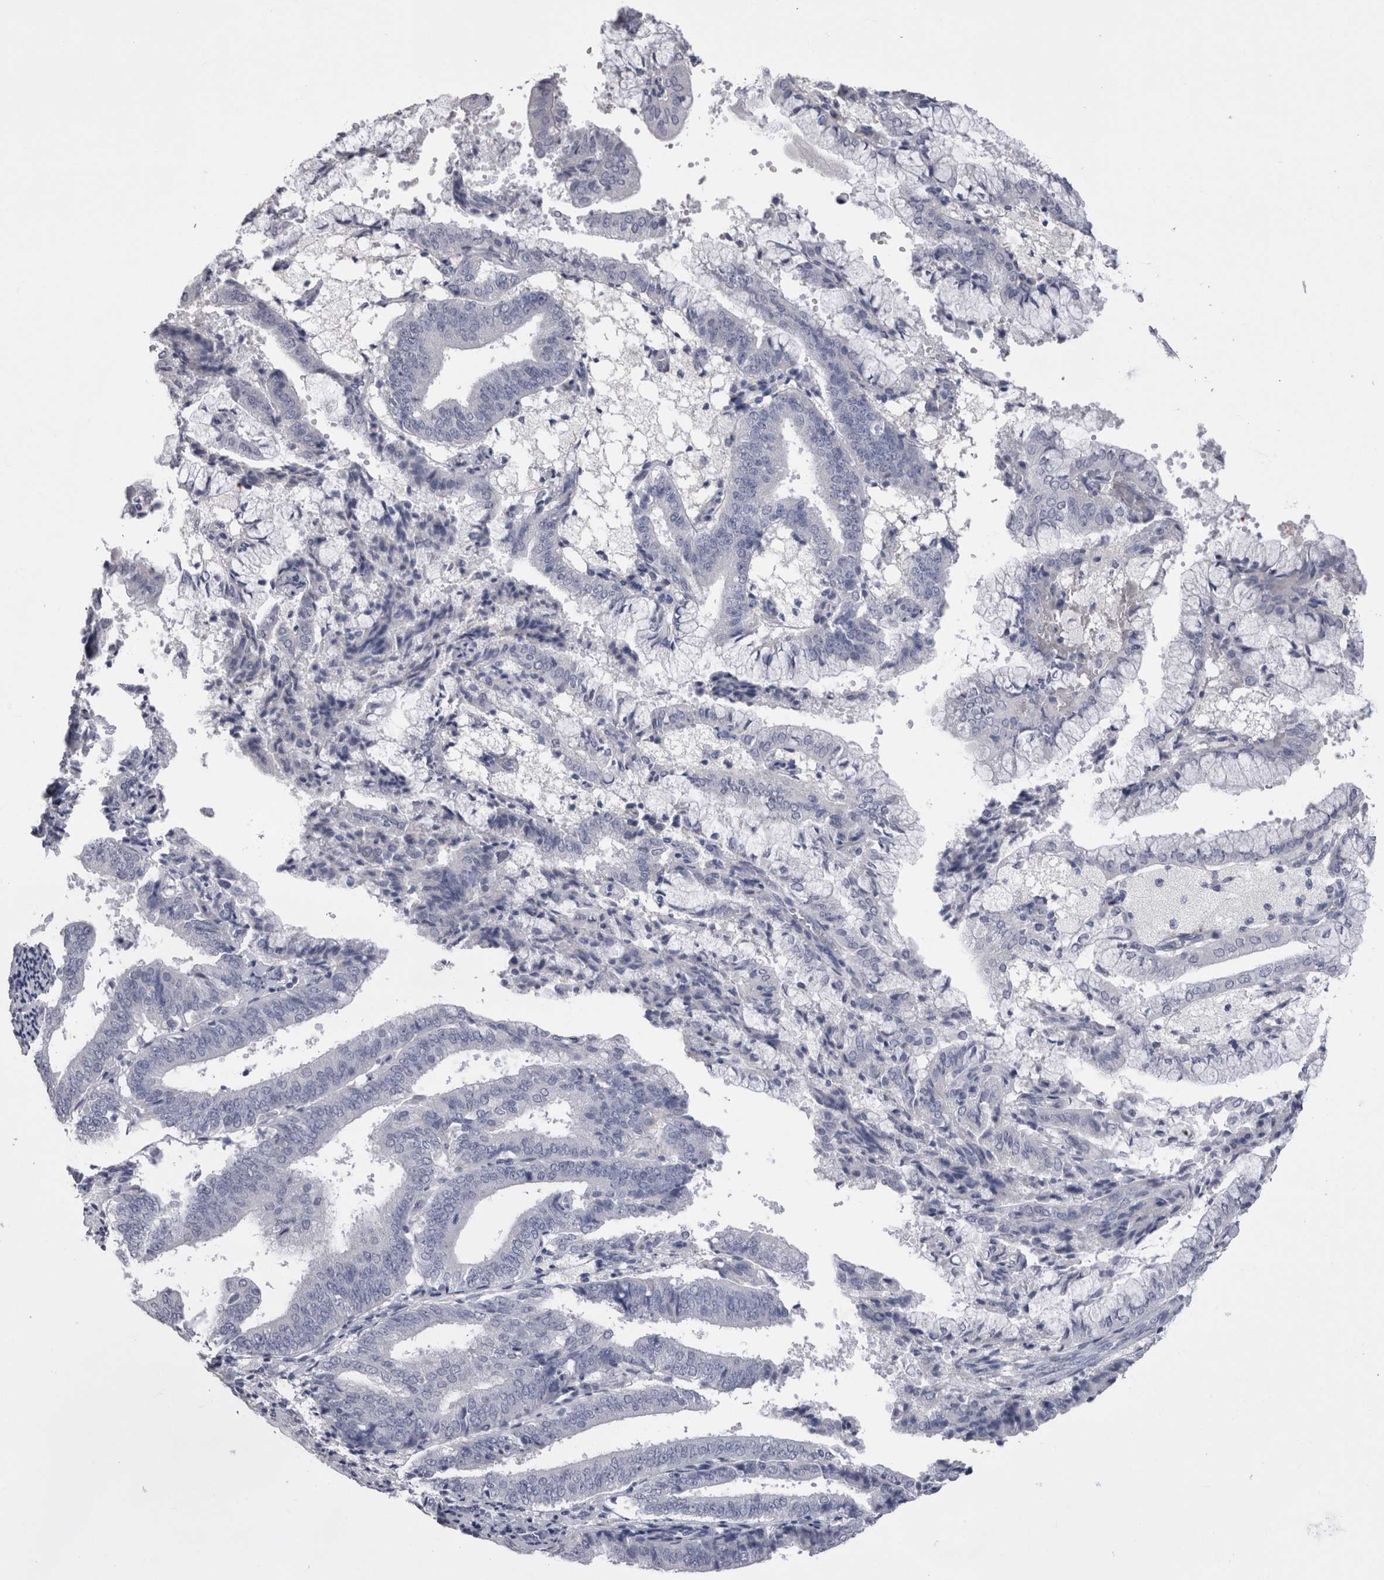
{"staining": {"intensity": "negative", "quantity": "none", "location": "none"}, "tissue": "endometrial cancer", "cell_type": "Tumor cells", "image_type": "cancer", "snomed": [{"axis": "morphology", "description": "Adenocarcinoma, NOS"}, {"axis": "topography", "description": "Endometrium"}], "caption": "Micrograph shows no significant protein staining in tumor cells of endometrial cancer (adenocarcinoma).", "gene": "CDHR5", "patient": {"sex": "female", "age": 63}}